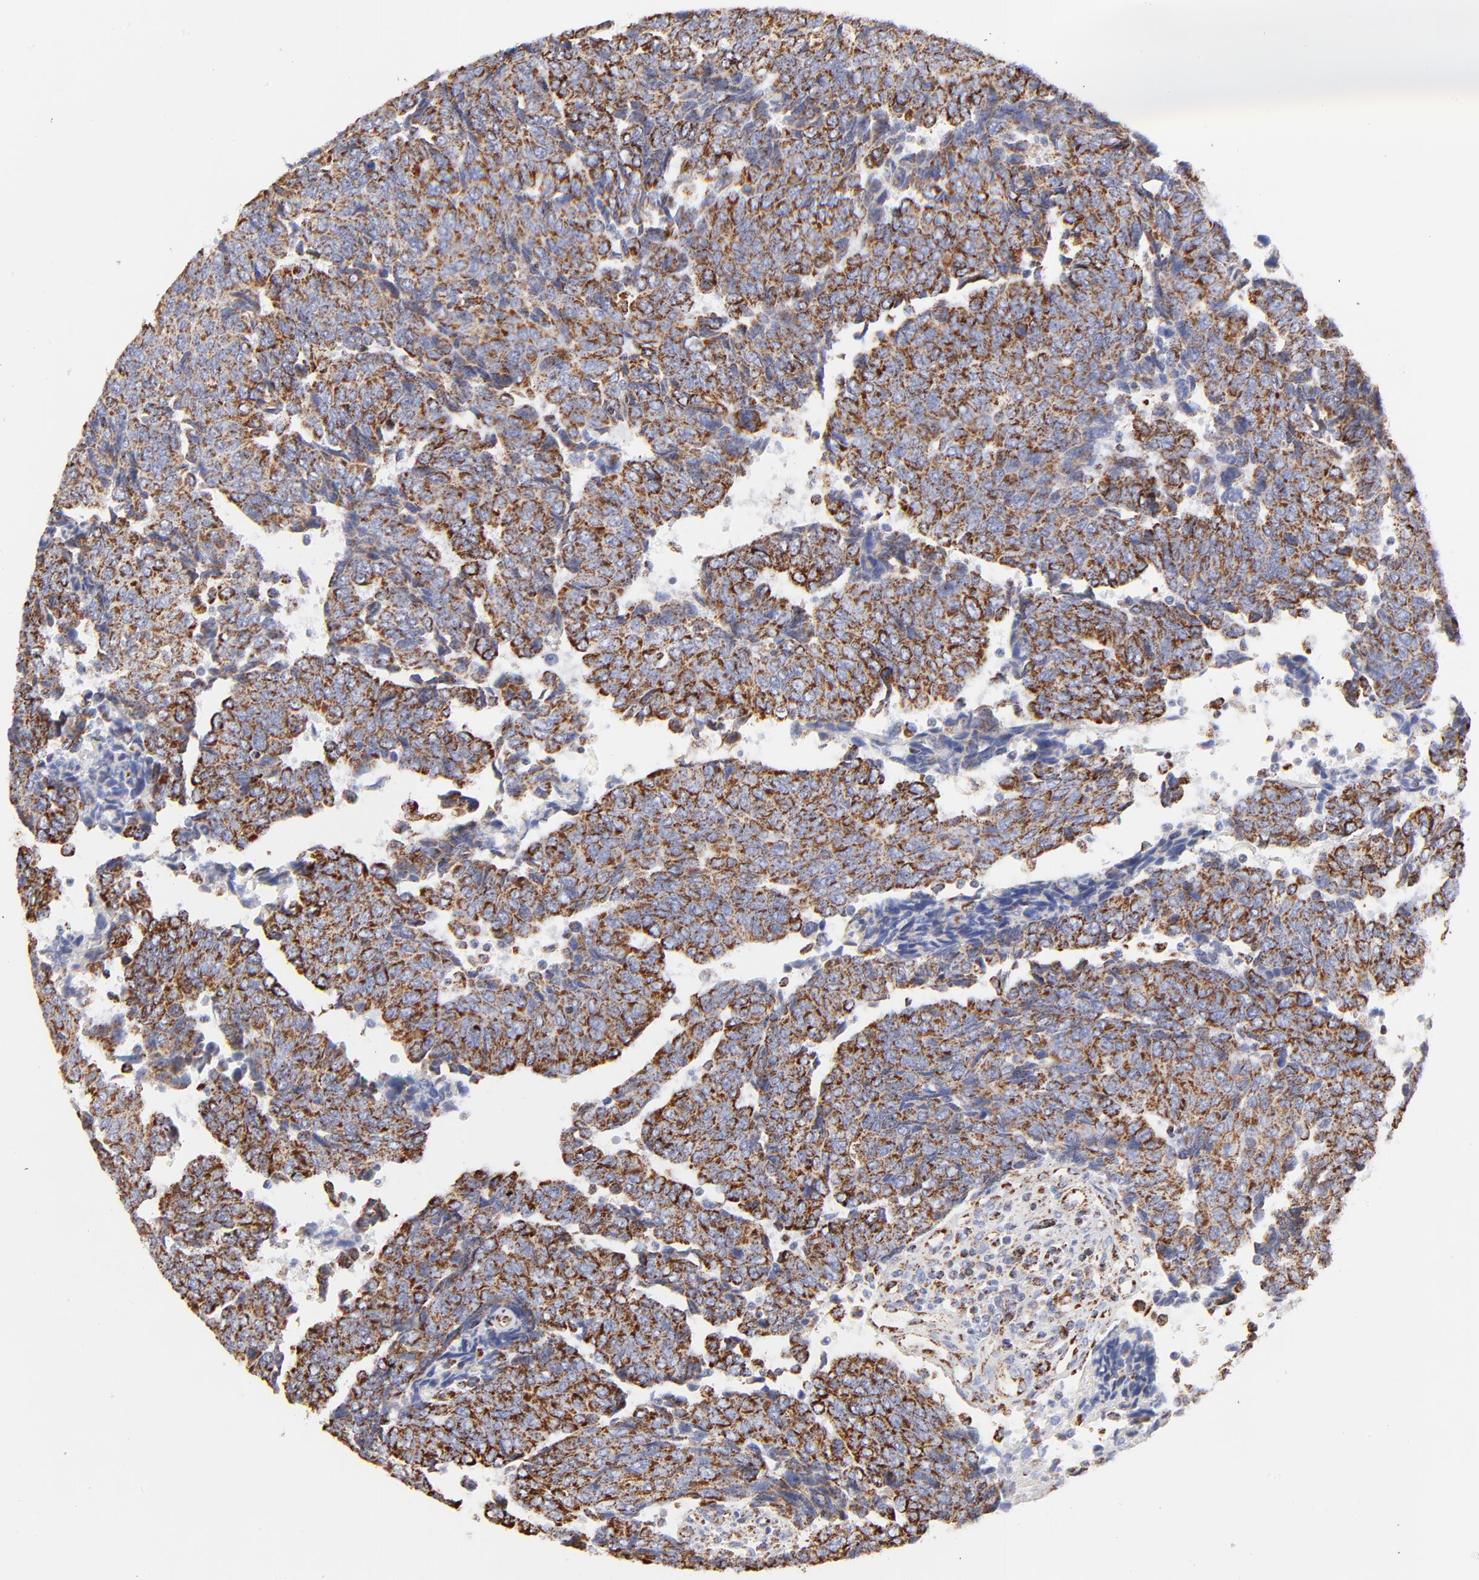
{"staining": {"intensity": "strong", "quantity": ">75%", "location": "cytoplasmic/membranous"}, "tissue": "urothelial cancer", "cell_type": "Tumor cells", "image_type": "cancer", "snomed": [{"axis": "morphology", "description": "Urothelial carcinoma, High grade"}, {"axis": "topography", "description": "Urinary bladder"}], "caption": "Immunohistochemistry of urothelial carcinoma (high-grade) displays high levels of strong cytoplasmic/membranous expression in about >75% of tumor cells.", "gene": "COX4I1", "patient": {"sex": "male", "age": 86}}